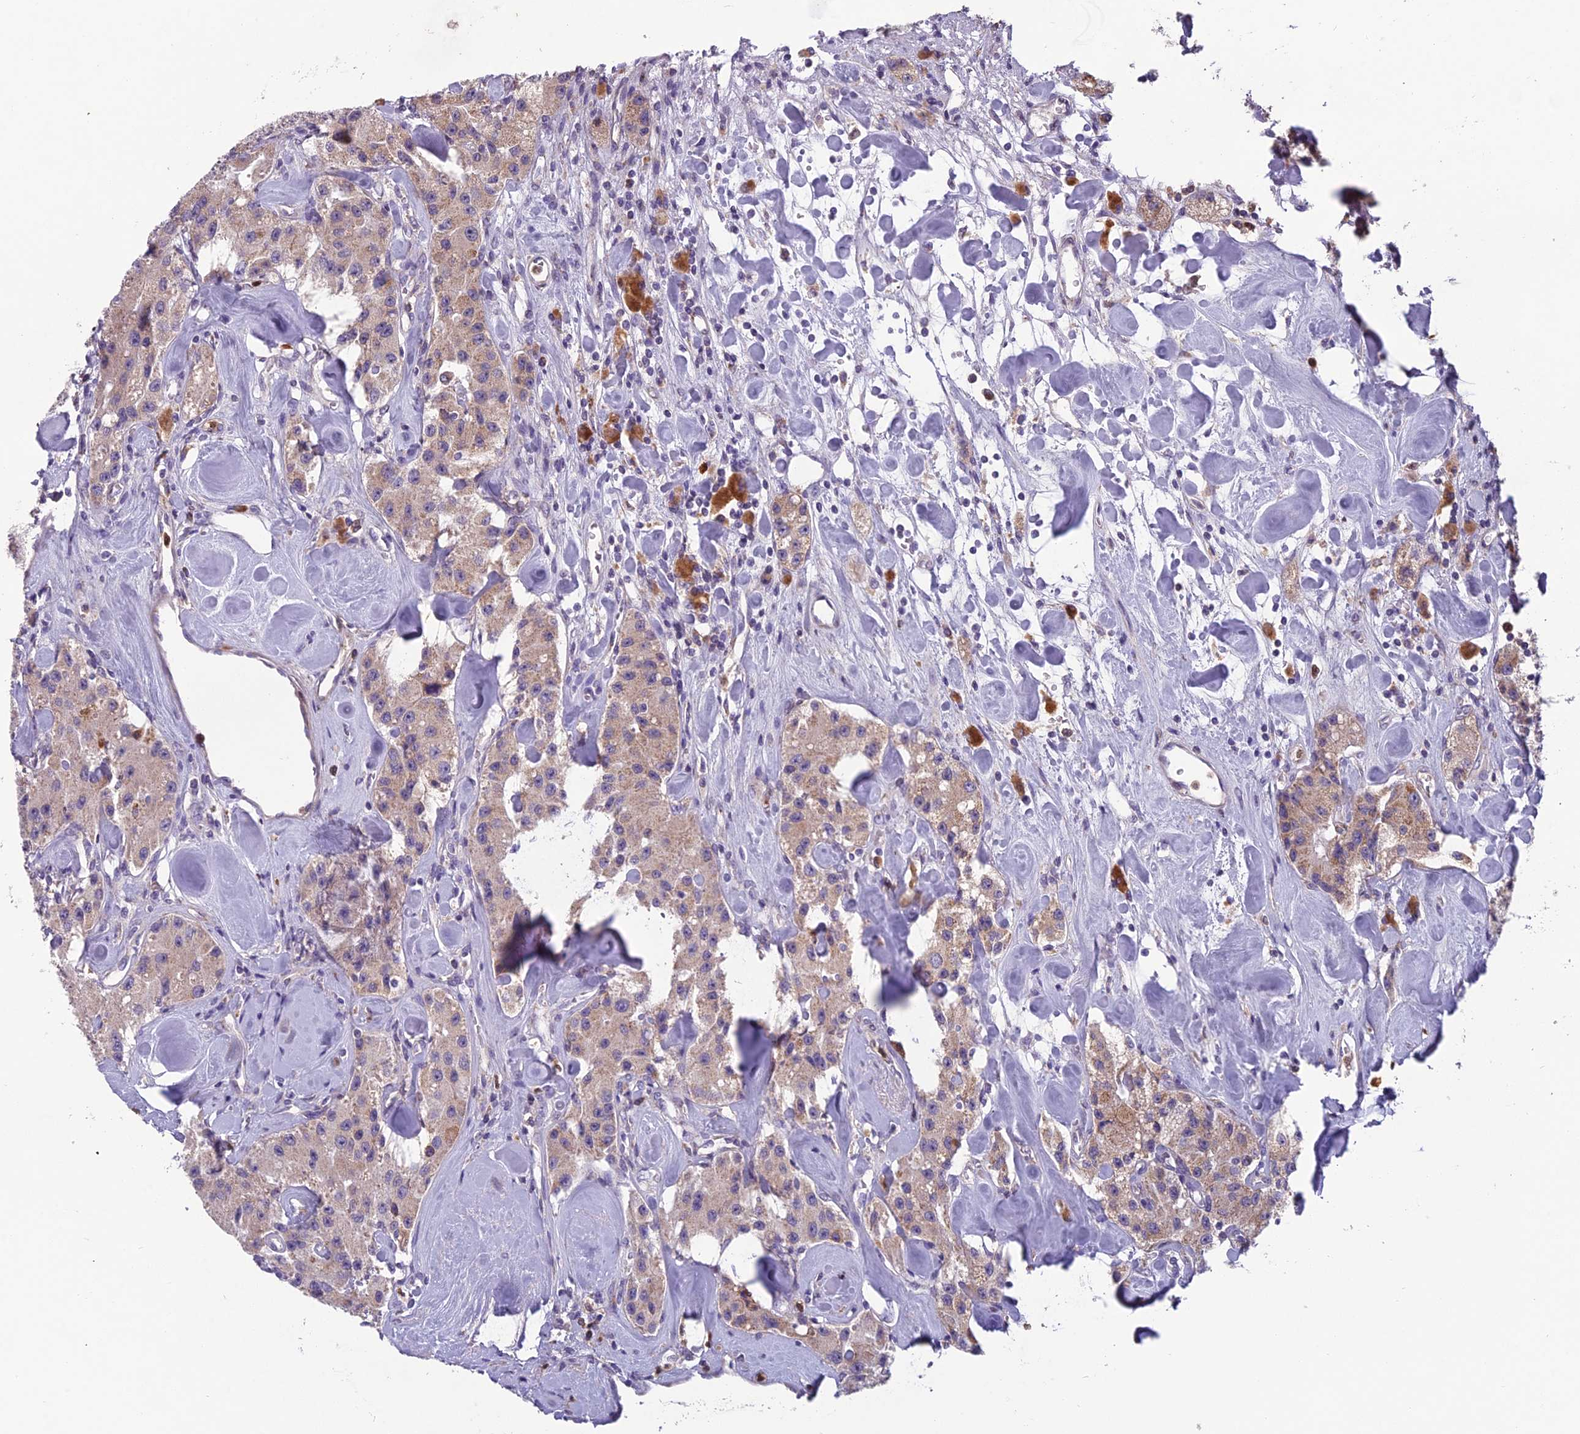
{"staining": {"intensity": "weak", "quantity": ">75%", "location": "cytoplasmic/membranous"}, "tissue": "carcinoid", "cell_type": "Tumor cells", "image_type": "cancer", "snomed": [{"axis": "morphology", "description": "Carcinoid, malignant, NOS"}, {"axis": "topography", "description": "Pancreas"}], "caption": "An image of human carcinoid stained for a protein displays weak cytoplasmic/membranous brown staining in tumor cells.", "gene": "ENSG00000188897", "patient": {"sex": "male", "age": 41}}